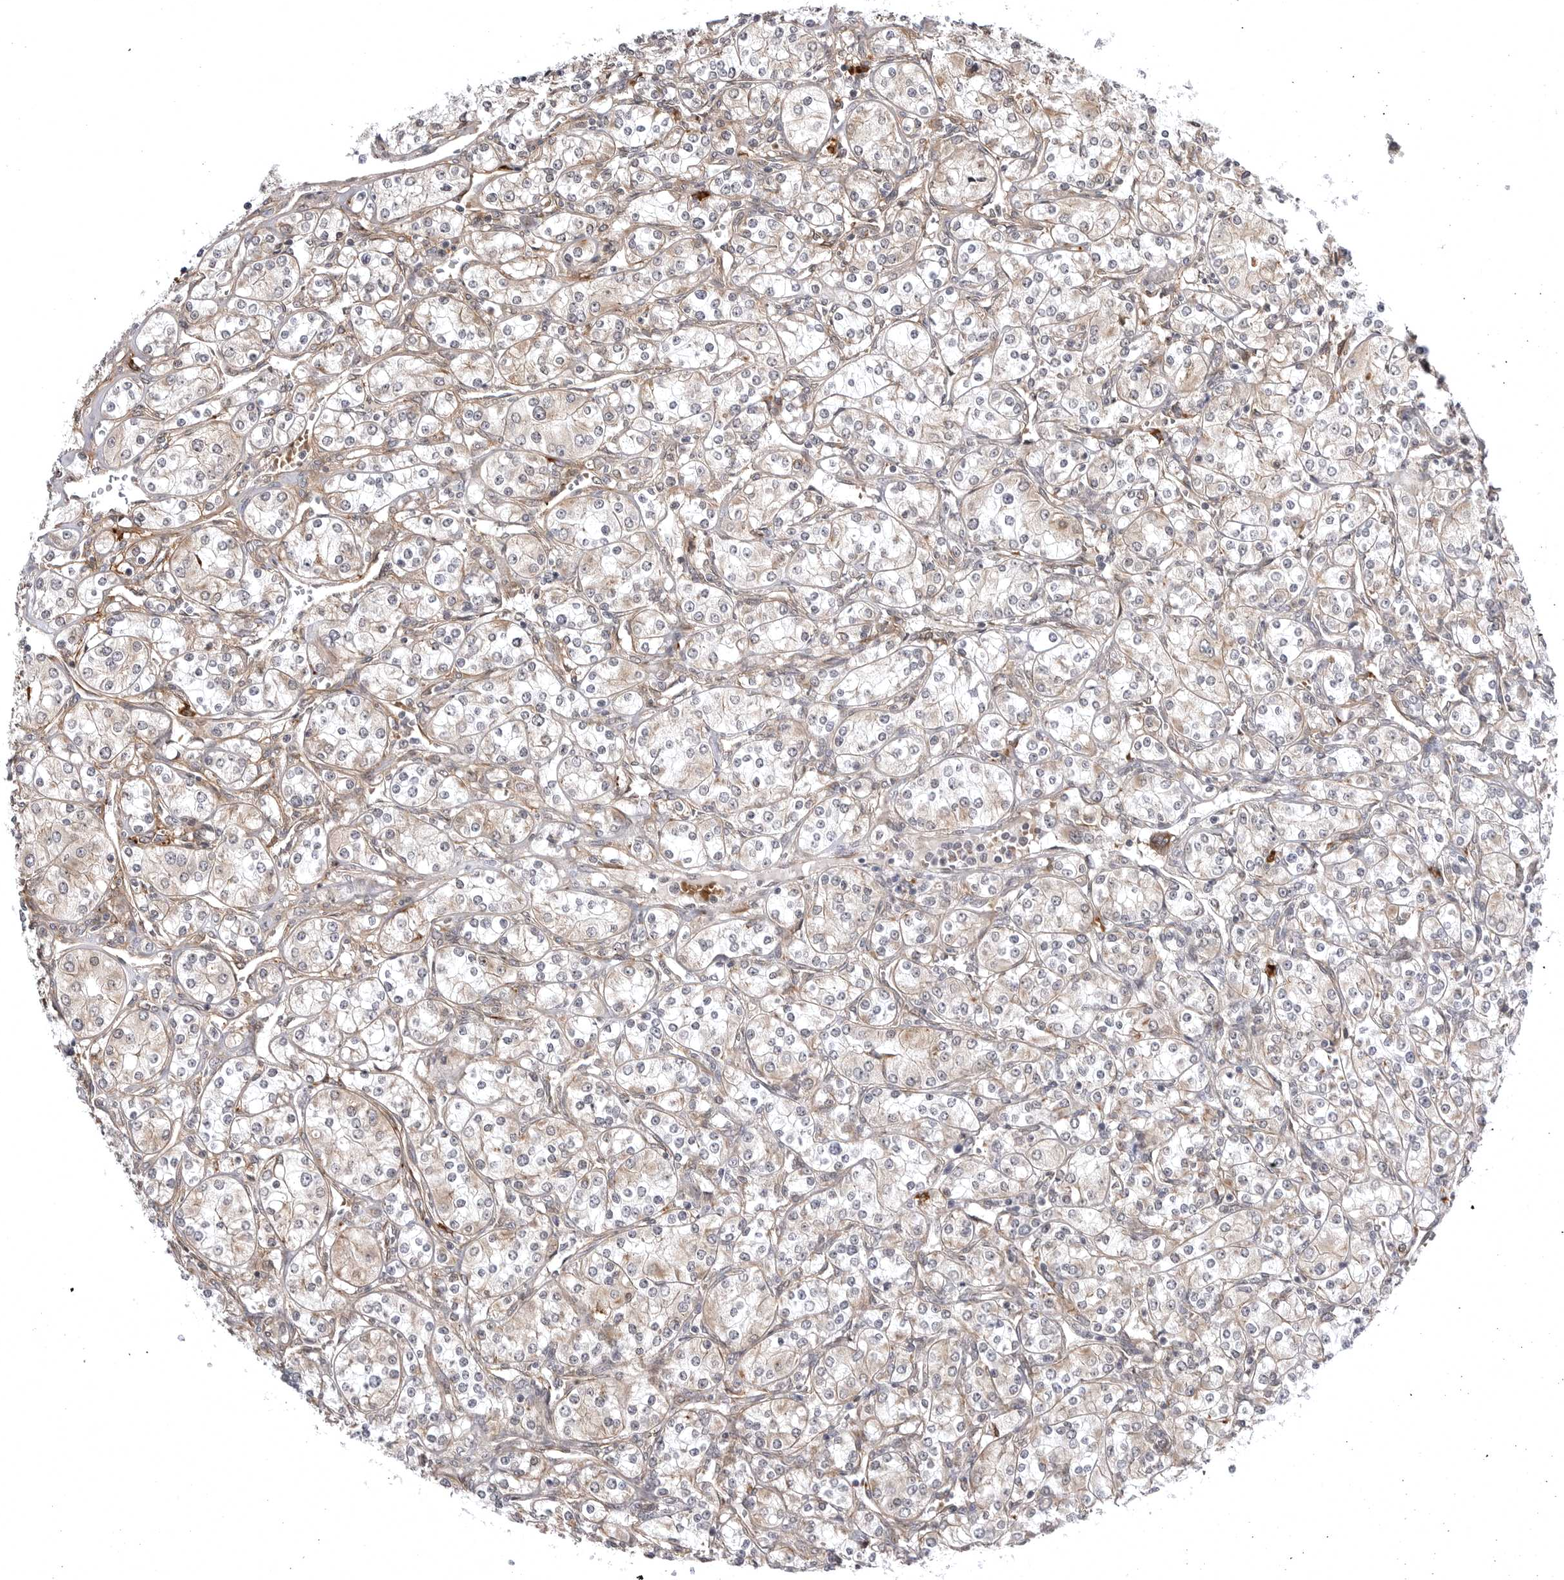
{"staining": {"intensity": "weak", "quantity": ">75%", "location": "cytoplasmic/membranous"}, "tissue": "renal cancer", "cell_type": "Tumor cells", "image_type": "cancer", "snomed": [{"axis": "morphology", "description": "Adenocarcinoma, NOS"}, {"axis": "topography", "description": "Kidney"}], "caption": "An immunohistochemistry (IHC) photomicrograph of neoplastic tissue is shown. Protein staining in brown labels weak cytoplasmic/membranous positivity in renal cancer (adenocarcinoma) within tumor cells.", "gene": "ARL5A", "patient": {"sex": "male", "age": 77}}